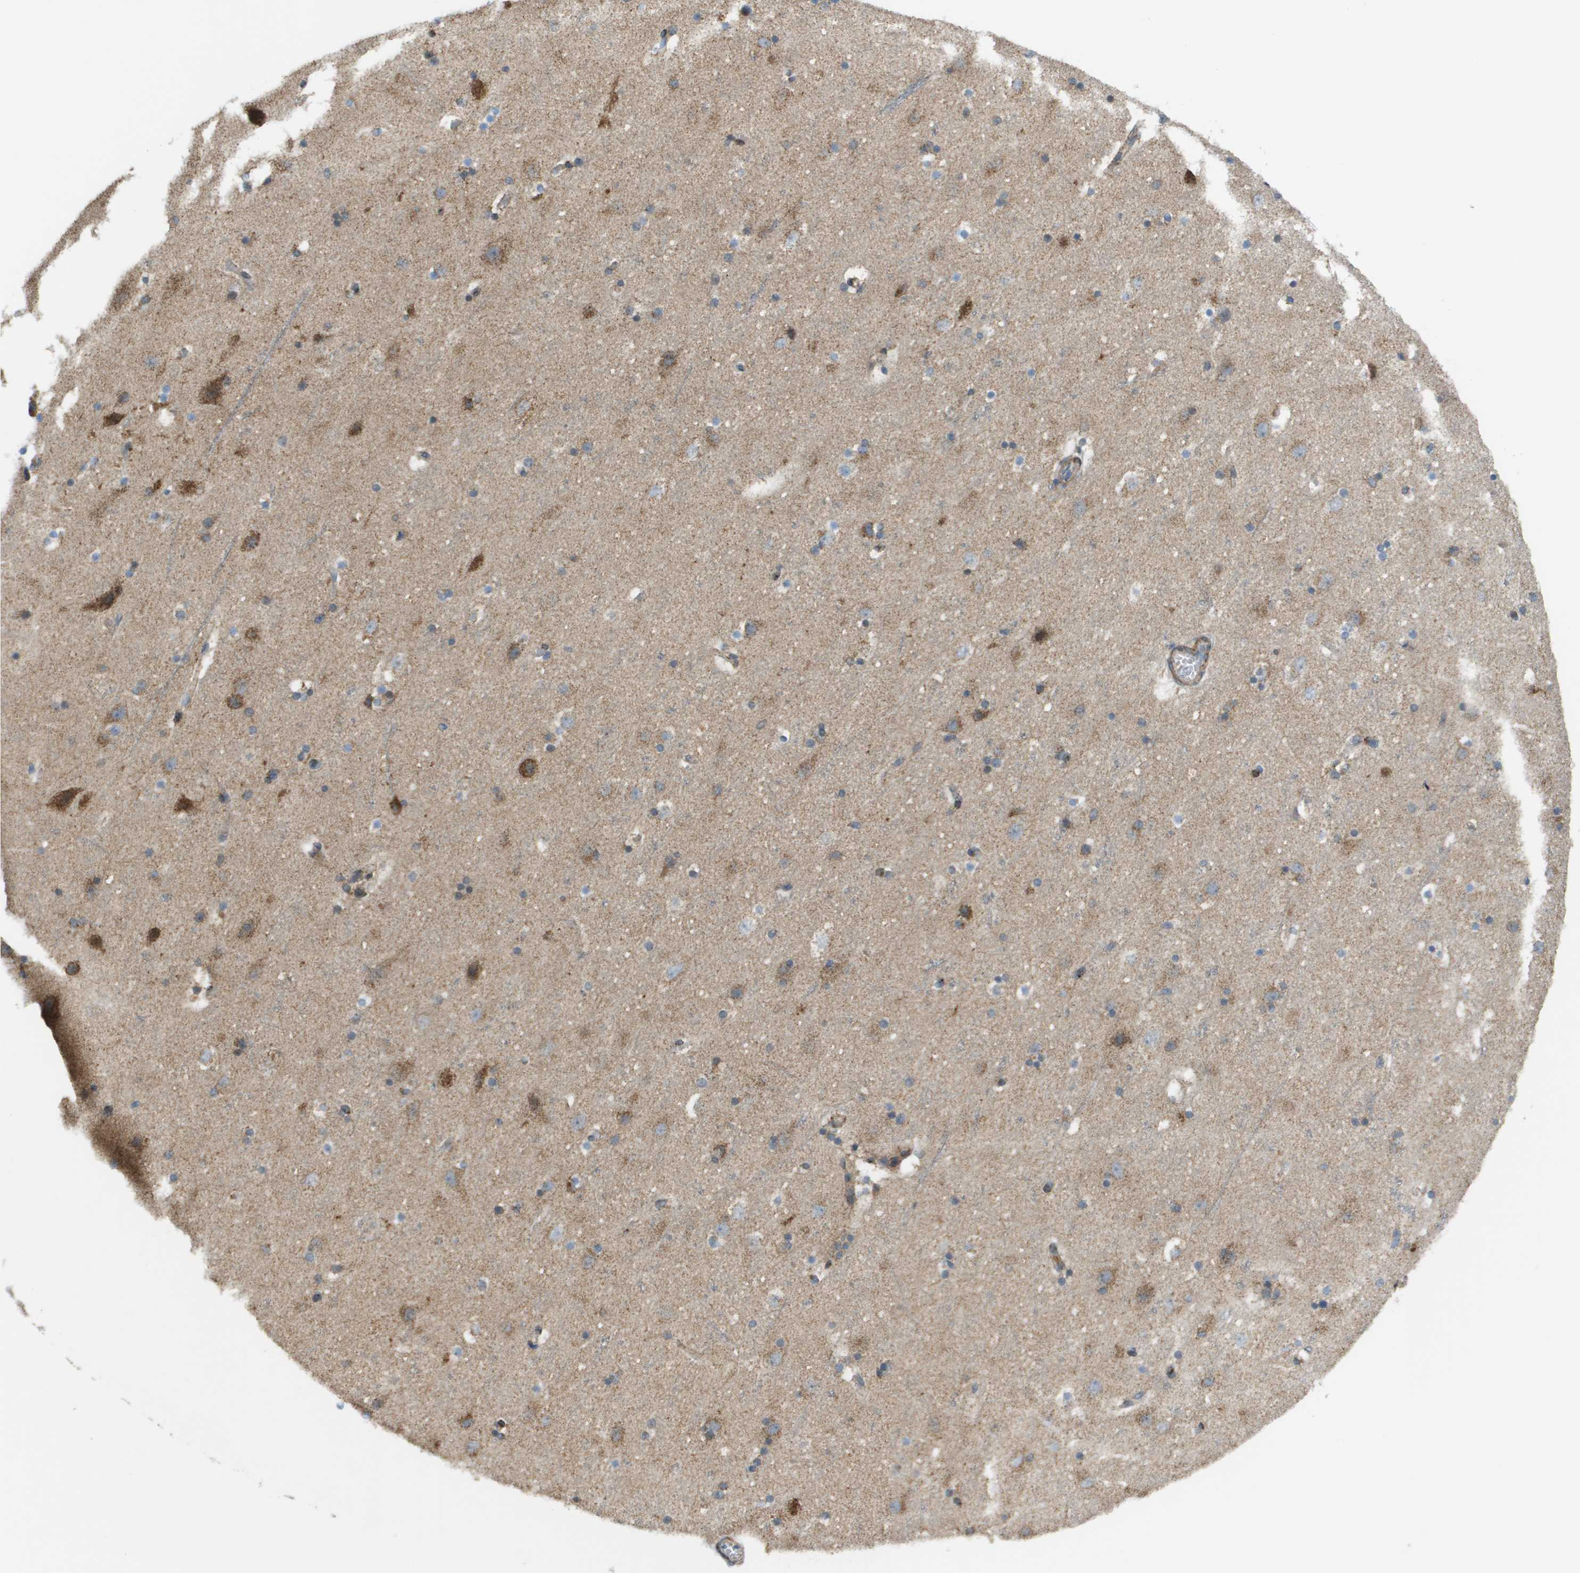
{"staining": {"intensity": "weak", "quantity": ">75%", "location": "cytoplasmic/membranous"}, "tissue": "cerebral cortex", "cell_type": "Endothelial cells", "image_type": "normal", "snomed": [{"axis": "morphology", "description": "Normal tissue, NOS"}, {"axis": "topography", "description": "Cerebral cortex"}], "caption": "Immunohistochemistry staining of unremarkable cerebral cortex, which shows low levels of weak cytoplasmic/membranous staining in about >75% of endothelial cells indicating weak cytoplasmic/membranous protein expression. The staining was performed using DAB (3,3'-diaminobenzidine) (brown) for protein detection and nuclei were counterstained in hematoxylin (blue).", "gene": "TAOK3", "patient": {"sex": "male", "age": 45}}